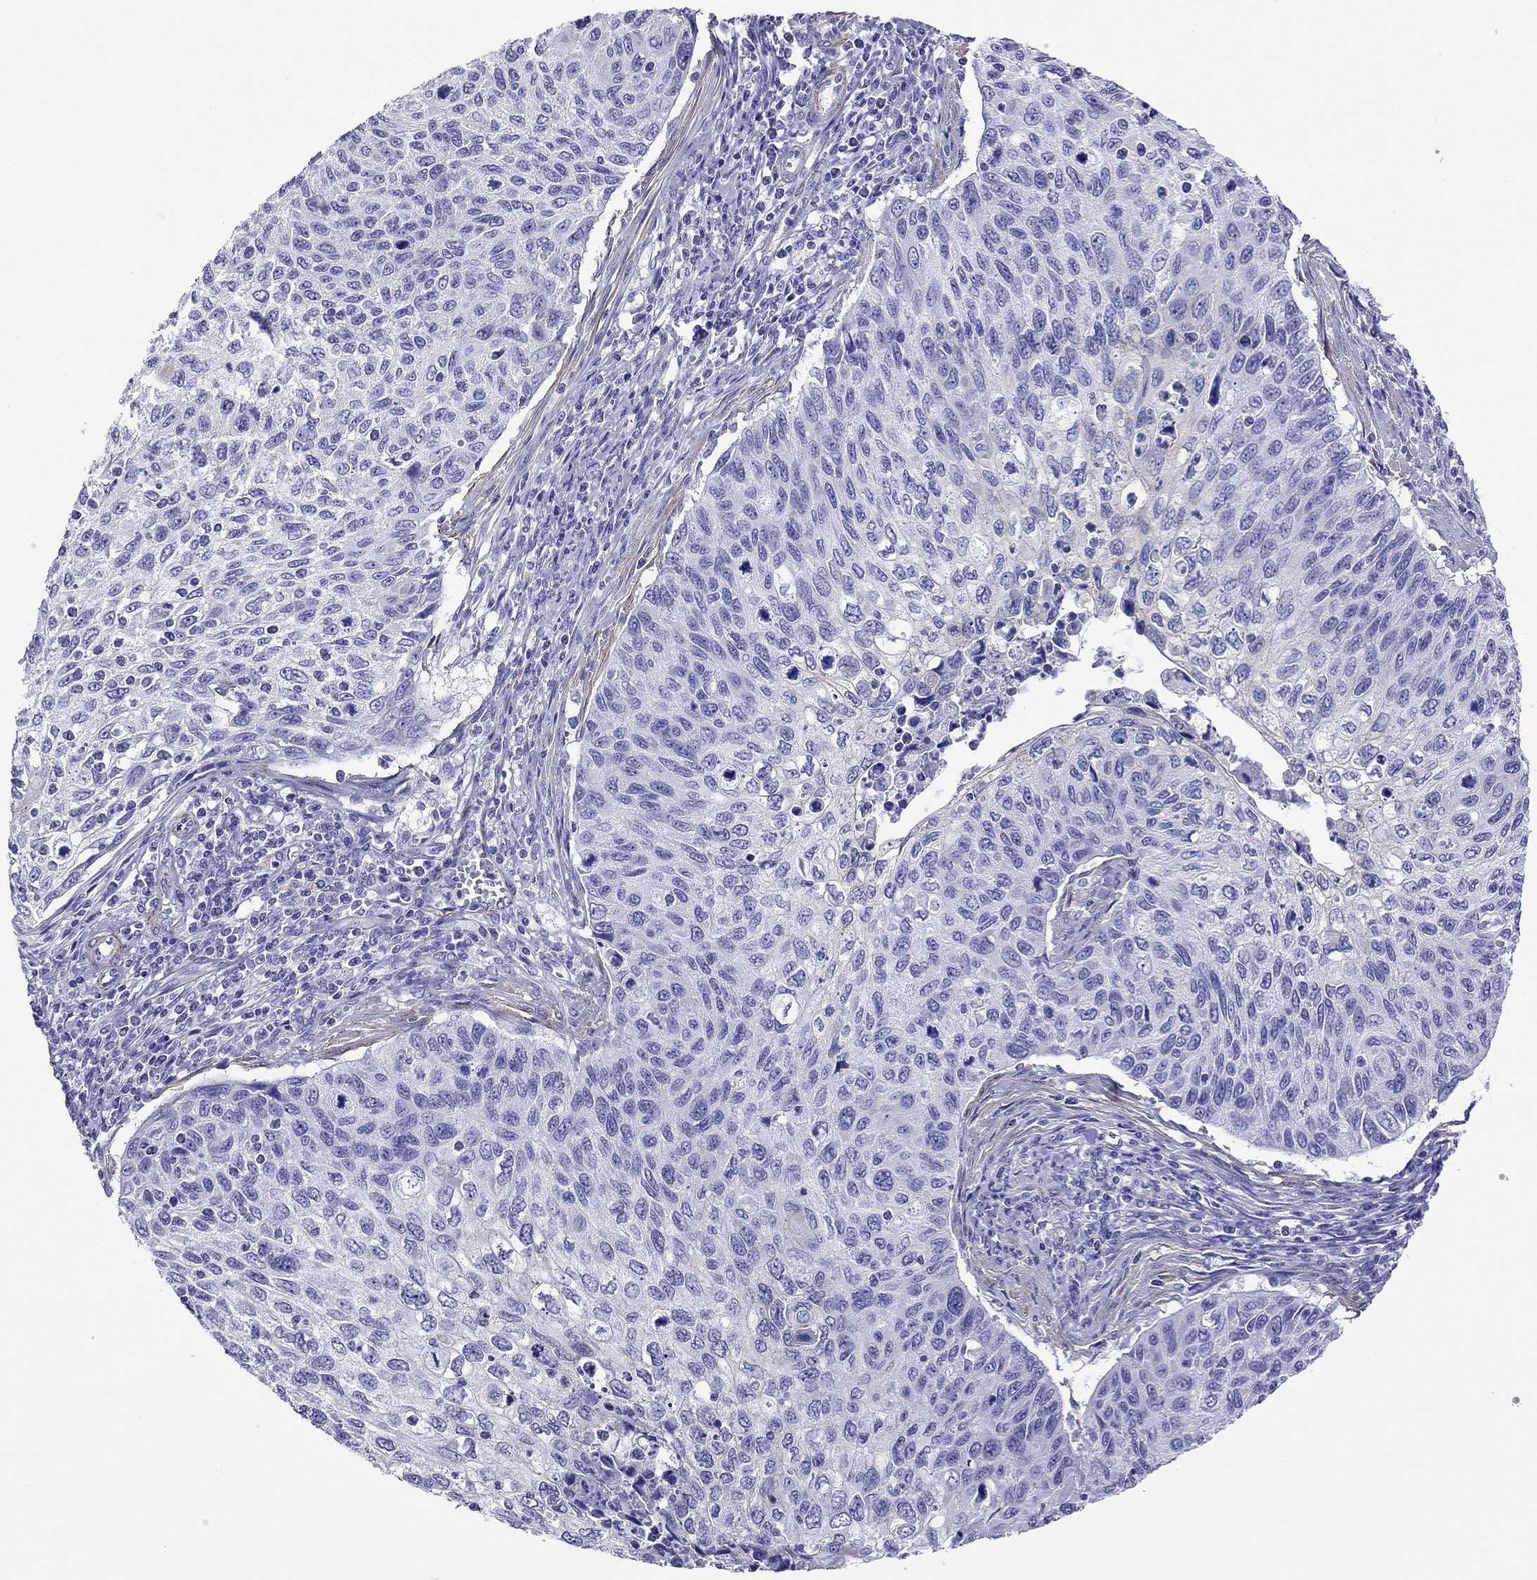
{"staining": {"intensity": "negative", "quantity": "none", "location": "none"}, "tissue": "cervical cancer", "cell_type": "Tumor cells", "image_type": "cancer", "snomed": [{"axis": "morphology", "description": "Squamous cell carcinoma, NOS"}, {"axis": "topography", "description": "Cervix"}], "caption": "Tumor cells are negative for brown protein staining in cervical cancer. (Immunohistochemistry (ihc), brightfield microscopy, high magnification).", "gene": "MYMX", "patient": {"sex": "female", "age": 70}}